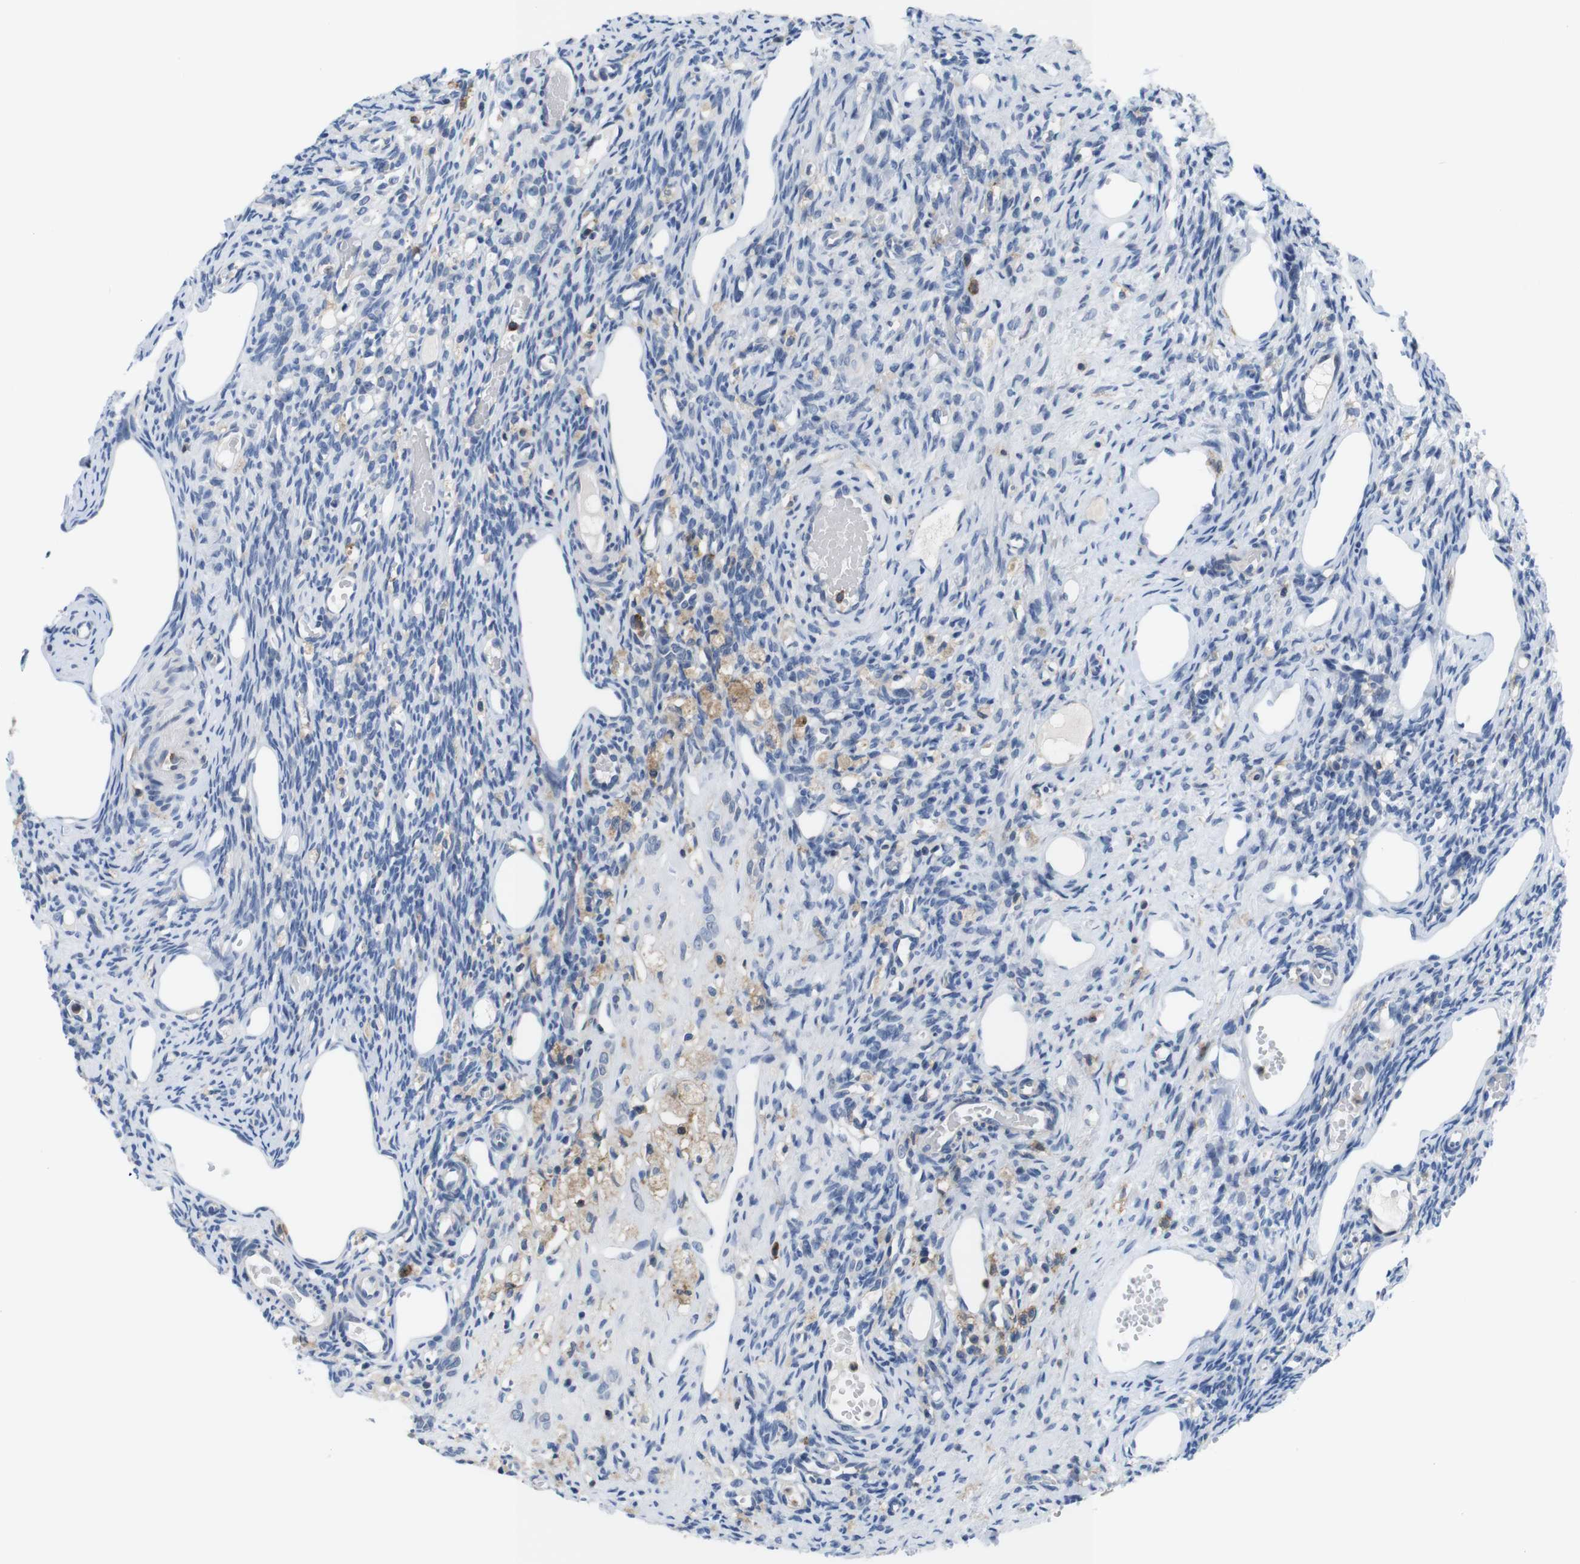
{"staining": {"intensity": "weak", "quantity": "<25%", "location": "cytoplasmic/membranous"}, "tissue": "ovary", "cell_type": "Ovarian stroma cells", "image_type": "normal", "snomed": [{"axis": "morphology", "description": "Normal tissue, NOS"}, {"axis": "topography", "description": "Ovary"}], "caption": "Immunohistochemical staining of normal ovary demonstrates no significant staining in ovarian stroma cells.", "gene": "CD300C", "patient": {"sex": "female", "age": 33}}